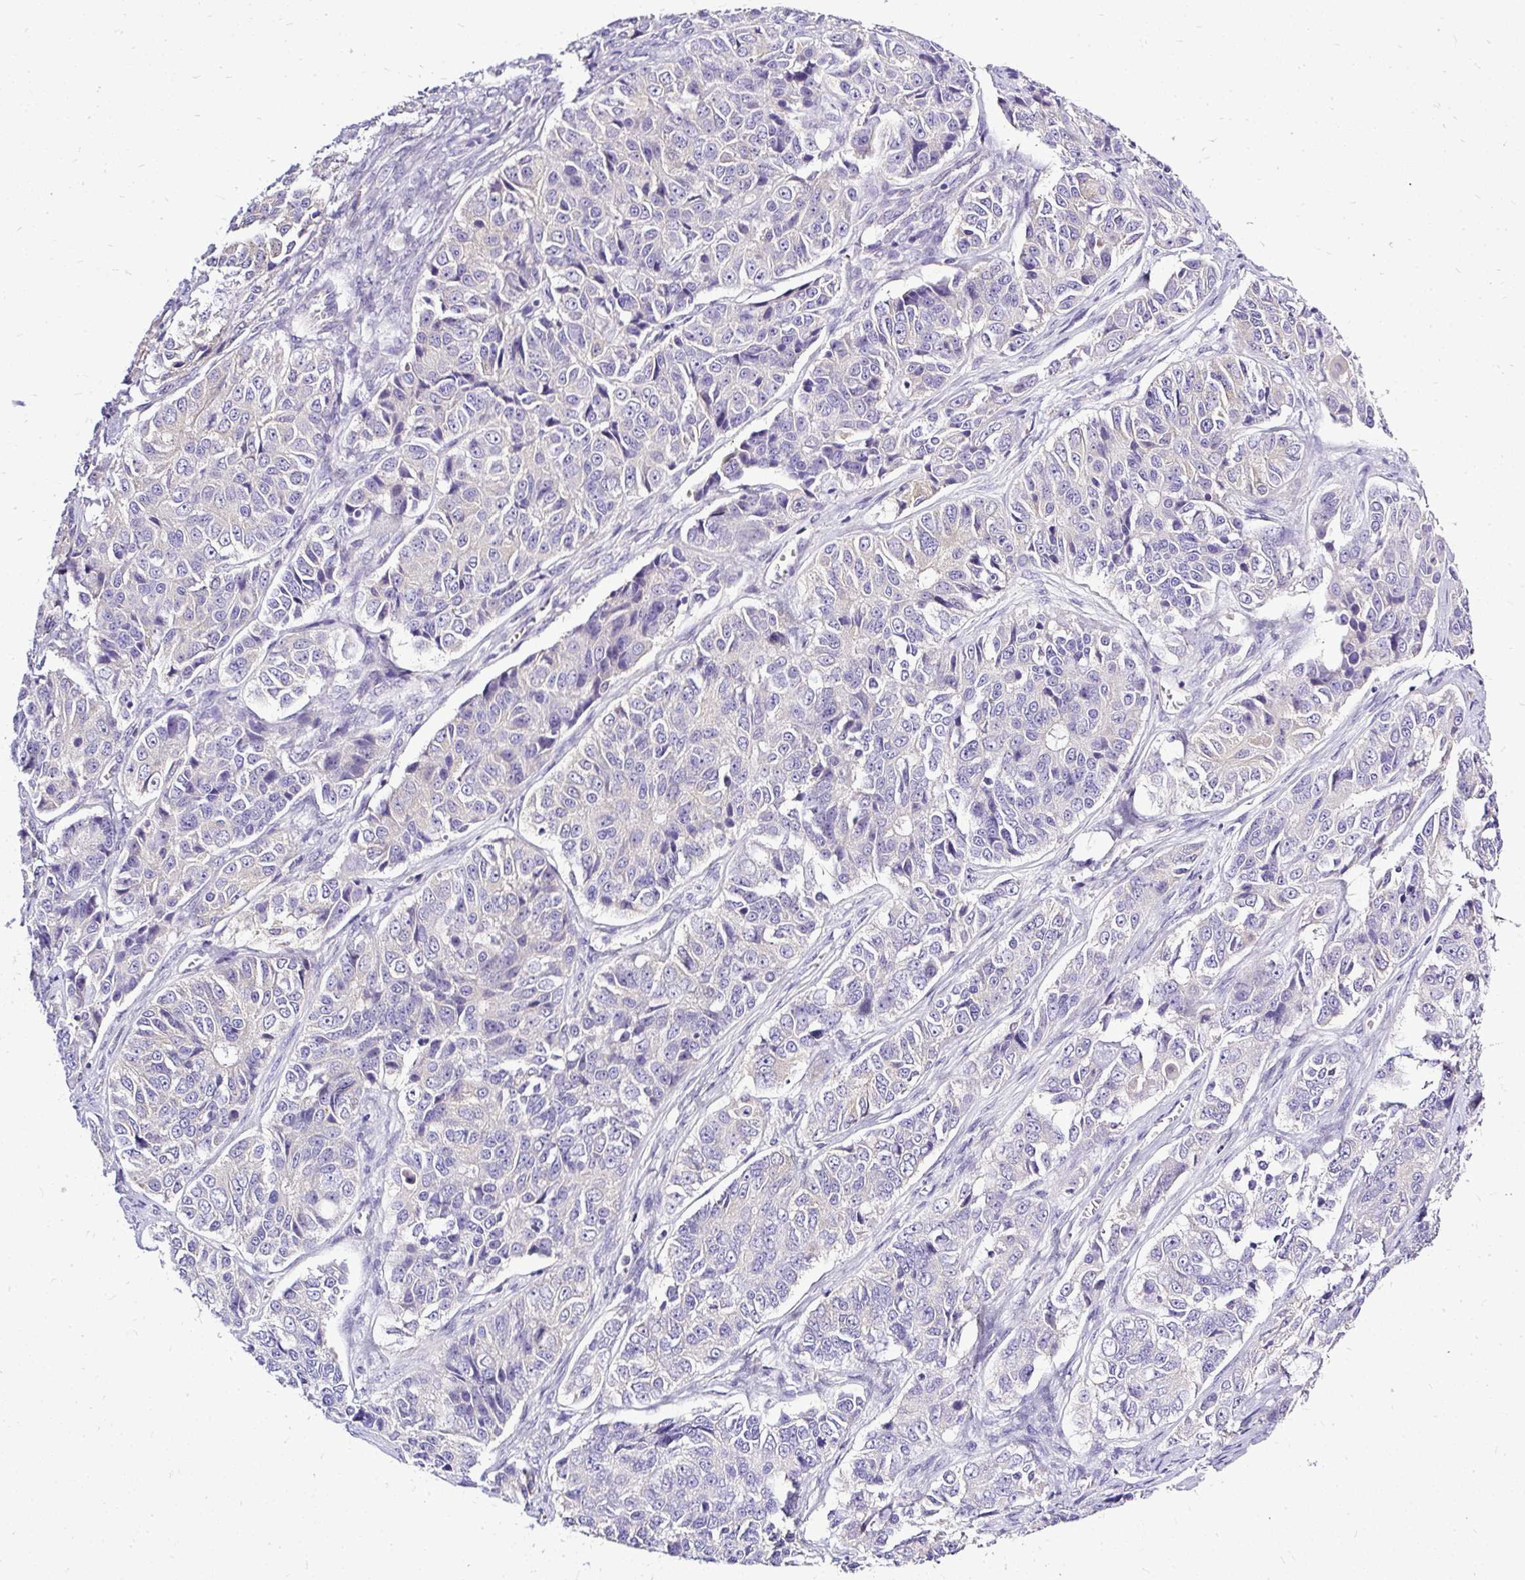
{"staining": {"intensity": "negative", "quantity": "none", "location": "none"}, "tissue": "ovarian cancer", "cell_type": "Tumor cells", "image_type": "cancer", "snomed": [{"axis": "morphology", "description": "Carcinoma, endometroid"}, {"axis": "topography", "description": "Ovary"}], "caption": "This histopathology image is of ovarian cancer (endometroid carcinoma) stained with immunohistochemistry to label a protein in brown with the nuclei are counter-stained blue. There is no expression in tumor cells.", "gene": "AMFR", "patient": {"sex": "female", "age": 51}}